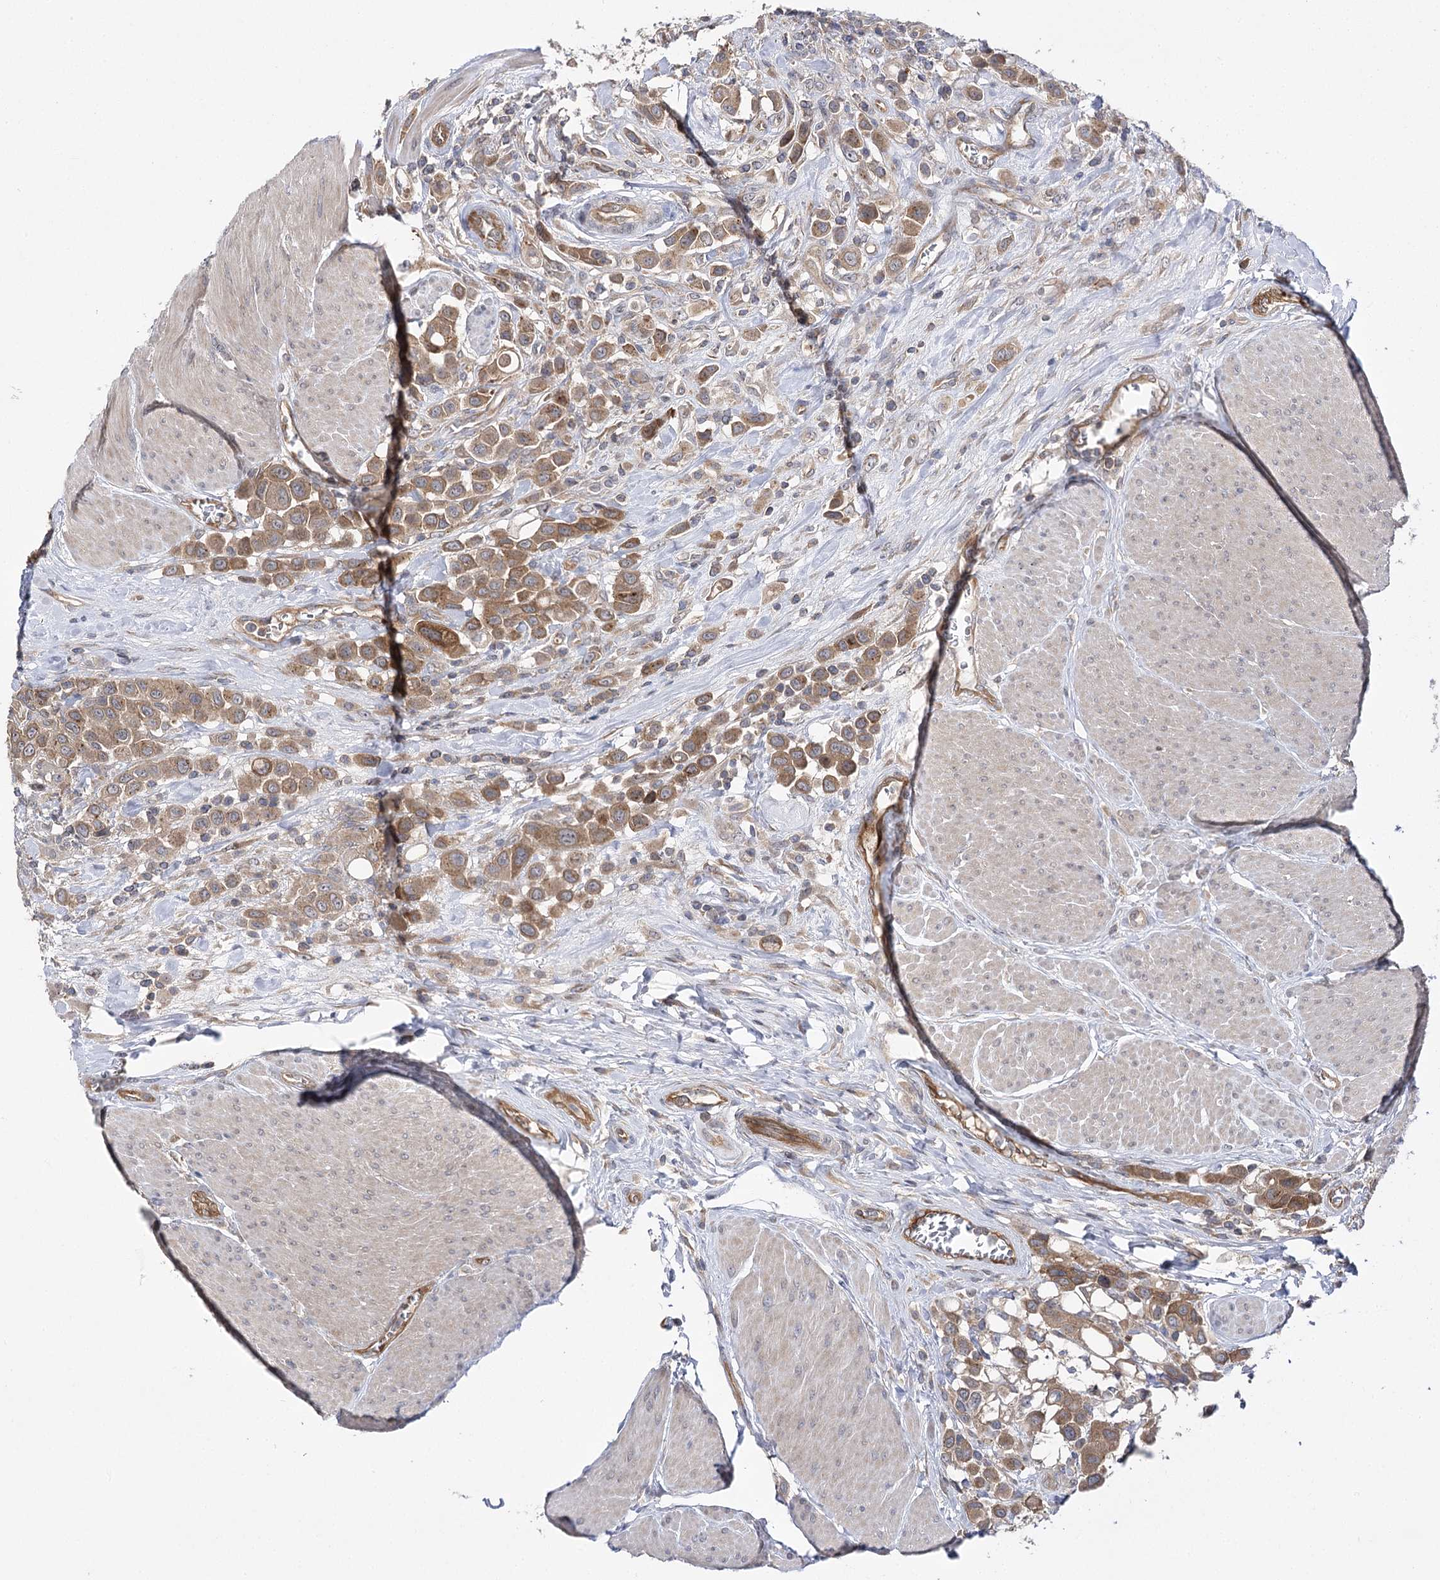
{"staining": {"intensity": "moderate", "quantity": ">75%", "location": "cytoplasmic/membranous"}, "tissue": "urothelial cancer", "cell_type": "Tumor cells", "image_type": "cancer", "snomed": [{"axis": "morphology", "description": "Urothelial carcinoma, High grade"}, {"axis": "topography", "description": "Urinary bladder"}], "caption": "IHC photomicrograph of human urothelial cancer stained for a protein (brown), which displays medium levels of moderate cytoplasmic/membranous staining in about >75% of tumor cells.", "gene": "BCR", "patient": {"sex": "male", "age": 50}}